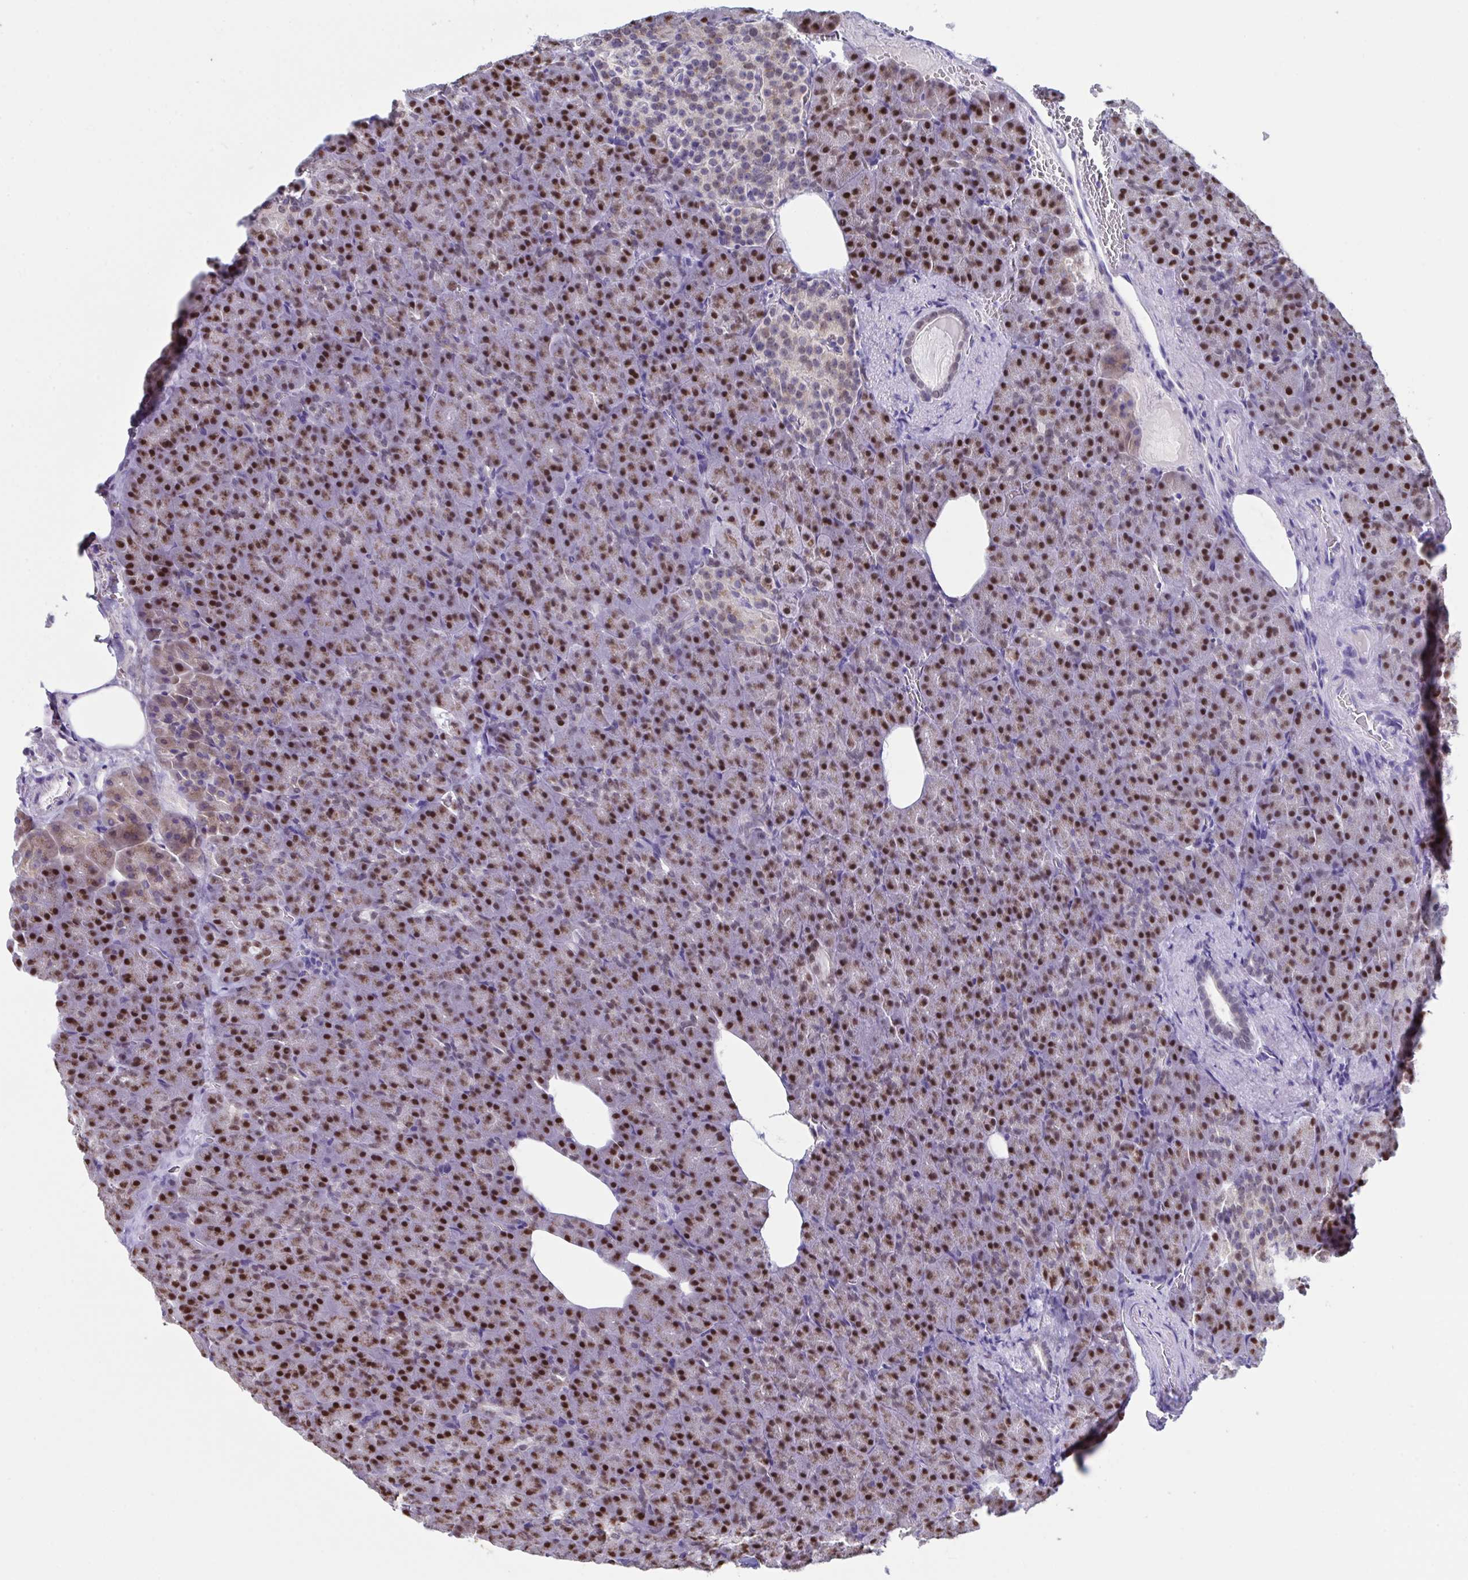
{"staining": {"intensity": "strong", "quantity": ">75%", "location": "cytoplasmic/membranous,nuclear"}, "tissue": "pancreas", "cell_type": "Exocrine glandular cells", "image_type": "normal", "snomed": [{"axis": "morphology", "description": "Normal tissue, NOS"}, {"axis": "topography", "description": "Pancreas"}], "caption": "Immunohistochemistry histopathology image of benign pancreas: pancreas stained using immunohistochemistry (IHC) demonstrates high levels of strong protein expression localized specifically in the cytoplasmic/membranous,nuclear of exocrine glandular cells, appearing as a cytoplasmic/membranous,nuclear brown color.", "gene": "SCLY", "patient": {"sex": "female", "age": 74}}